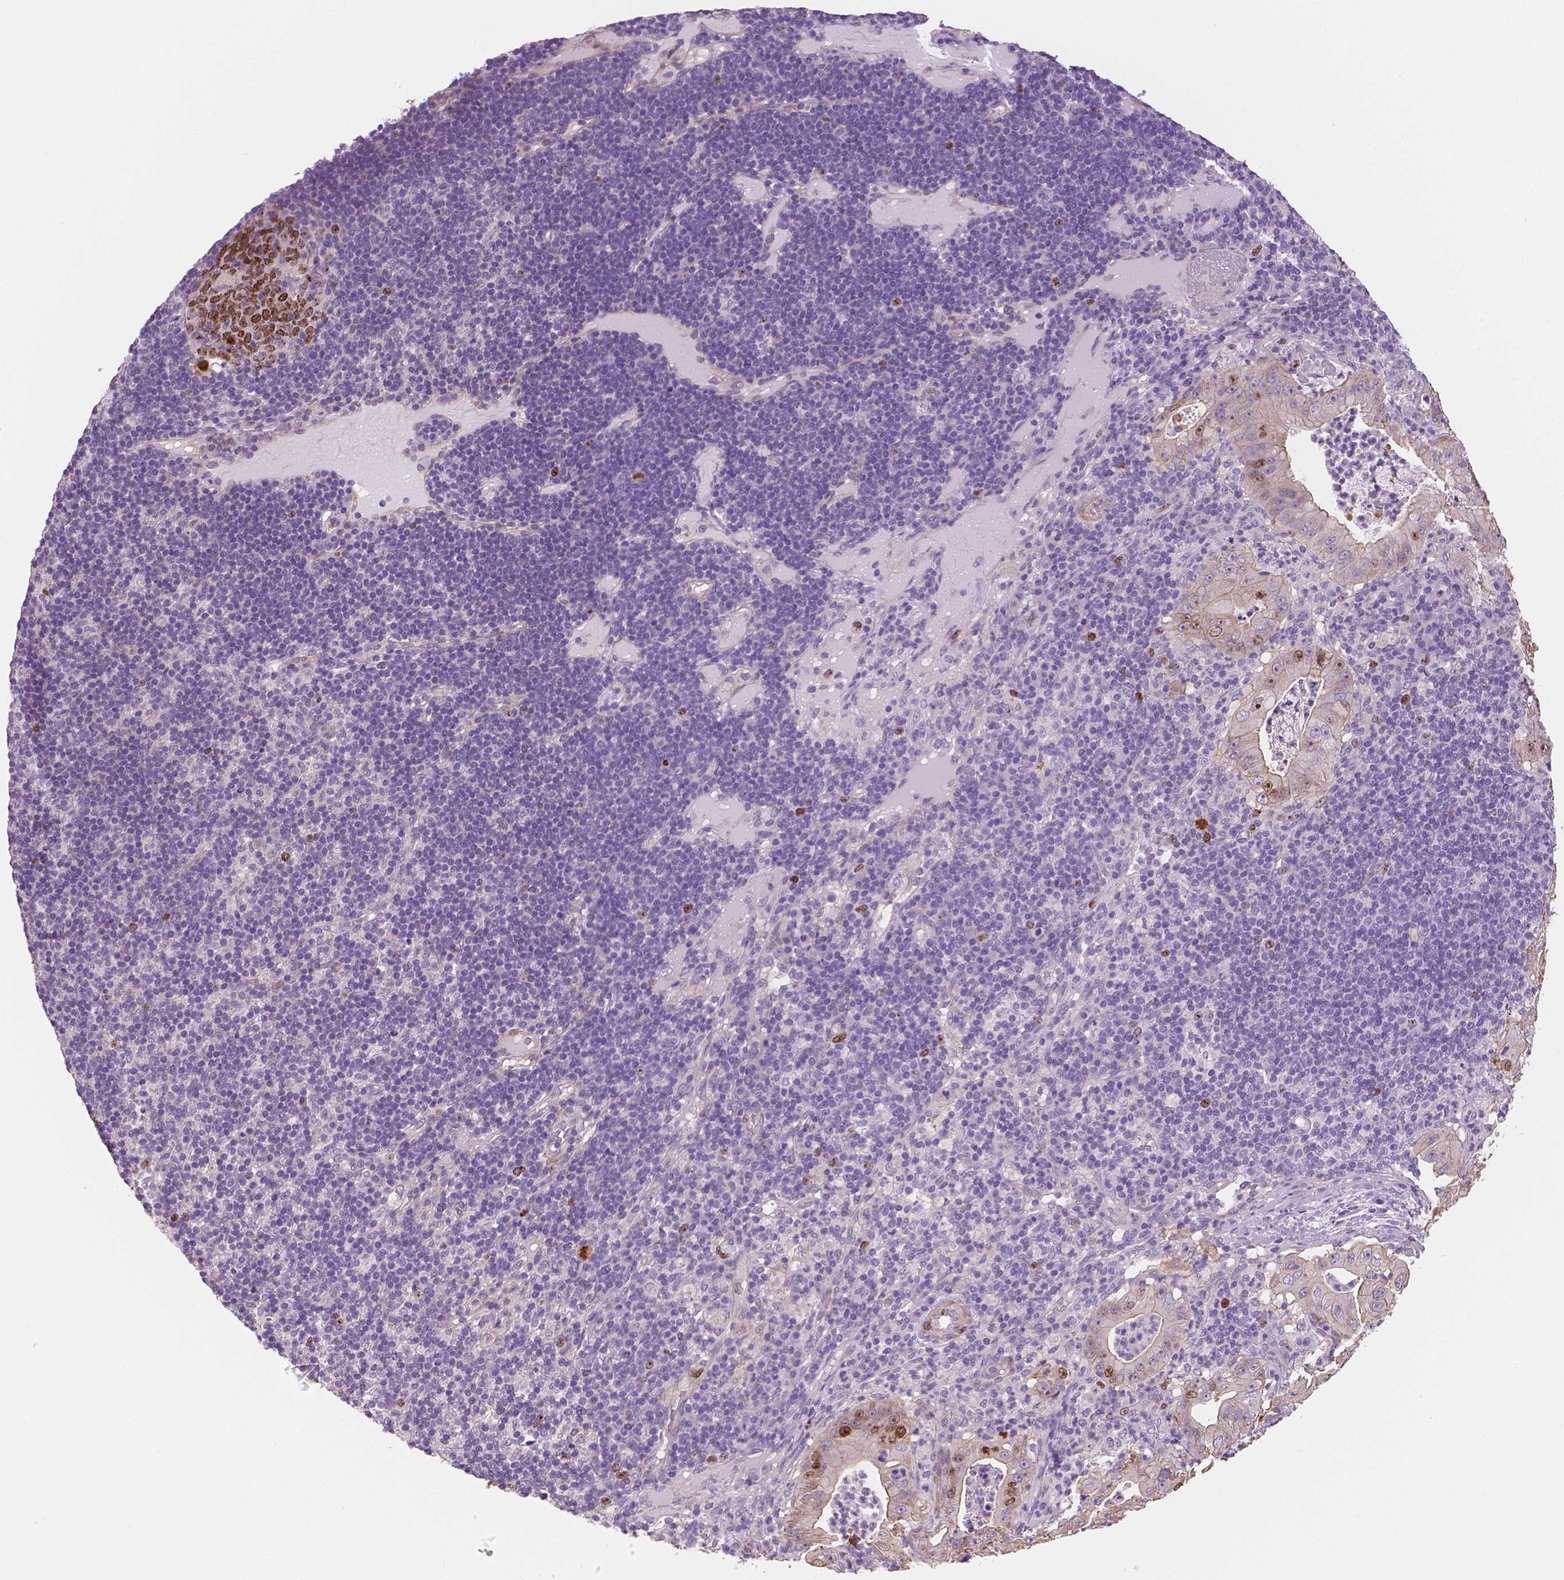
{"staining": {"intensity": "moderate", "quantity": "<25%", "location": "nuclear"}, "tissue": "pancreatic cancer", "cell_type": "Tumor cells", "image_type": "cancer", "snomed": [{"axis": "morphology", "description": "Adenocarcinoma, NOS"}, {"axis": "topography", "description": "Pancreas"}], "caption": "Immunohistochemical staining of pancreatic cancer (adenocarcinoma) shows low levels of moderate nuclear protein expression in about <25% of tumor cells. (DAB IHC, brown staining for protein, blue staining for nuclei).", "gene": "MKI67", "patient": {"sex": "male", "age": 71}}